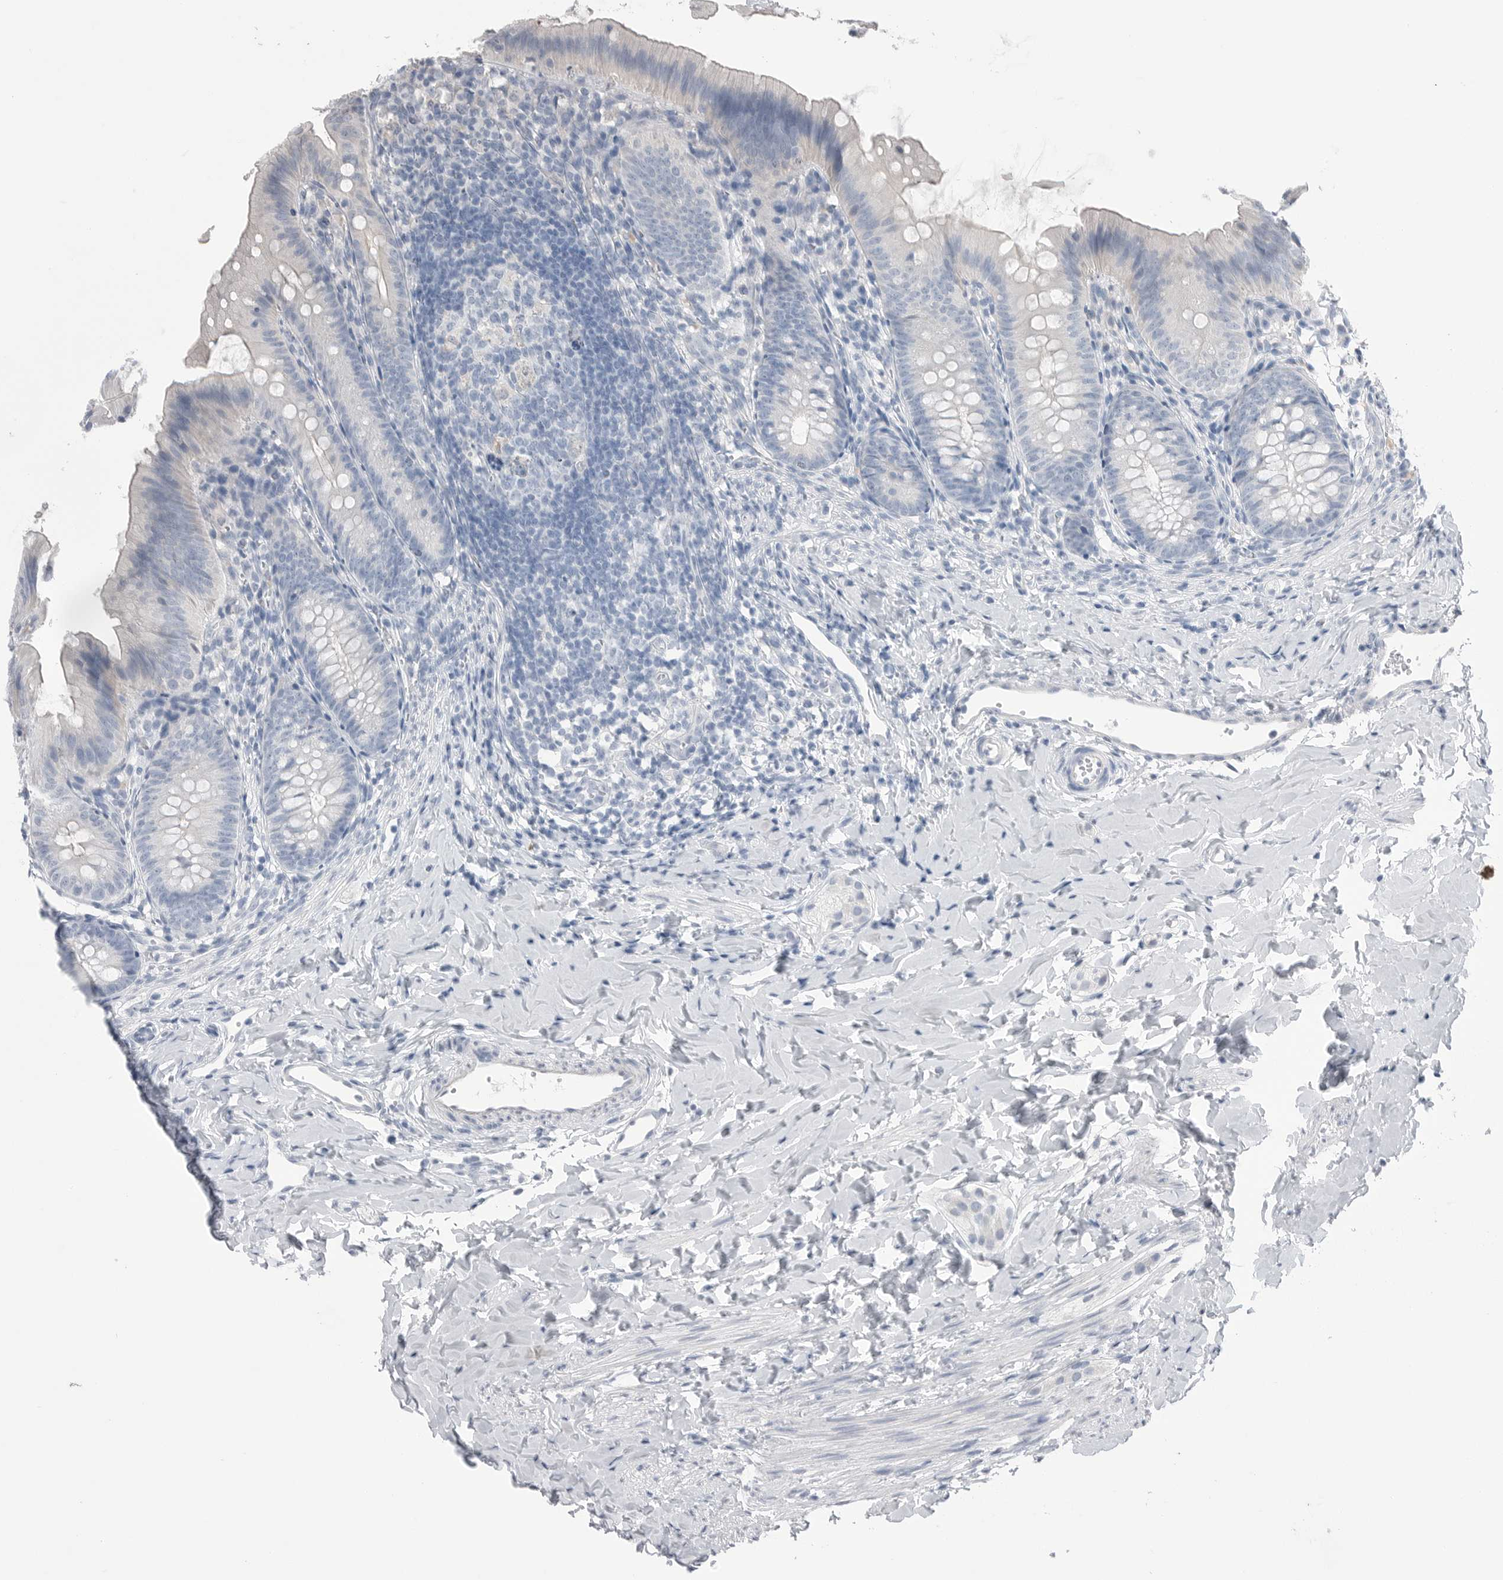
{"staining": {"intensity": "negative", "quantity": "none", "location": "none"}, "tissue": "appendix", "cell_type": "Glandular cells", "image_type": "normal", "snomed": [{"axis": "morphology", "description": "Normal tissue, NOS"}, {"axis": "topography", "description": "Appendix"}], "caption": "A micrograph of appendix stained for a protein demonstrates no brown staining in glandular cells. The staining is performed using DAB brown chromogen with nuclei counter-stained in using hematoxylin.", "gene": "ABHD12", "patient": {"sex": "male", "age": 1}}